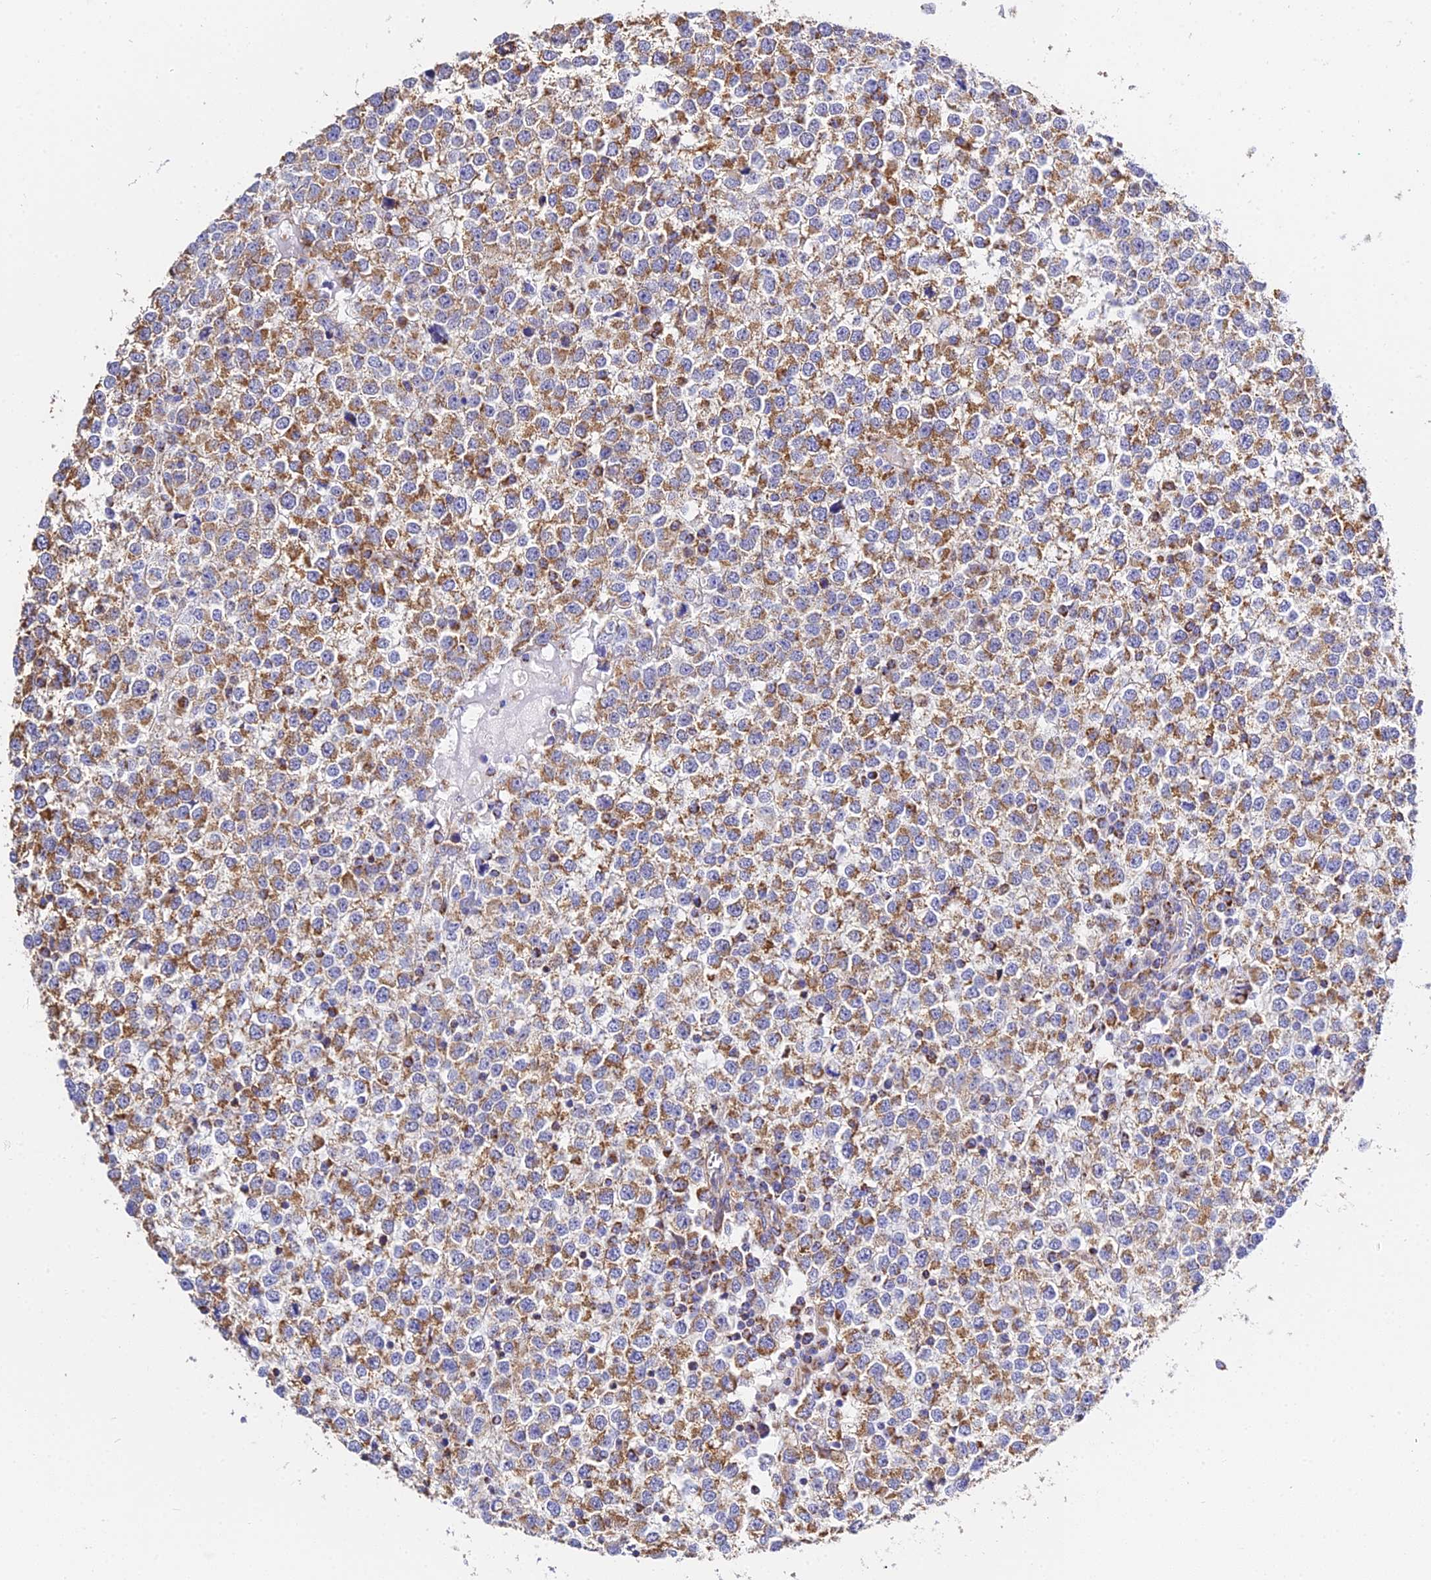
{"staining": {"intensity": "moderate", "quantity": ">75%", "location": "cytoplasmic/membranous"}, "tissue": "testis cancer", "cell_type": "Tumor cells", "image_type": "cancer", "snomed": [{"axis": "morphology", "description": "Seminoma, NOS"}, {"axis": "topography", "description": "Testis"}], "caption": "Protein staining by immunohistochemistry displays moderate cytoplasmic/membranous positivity in about >75% of tumor cells in testis cancer (seminoma).", "gene": "ZNF573", "patient": {"sex": "male", "age": 65}}